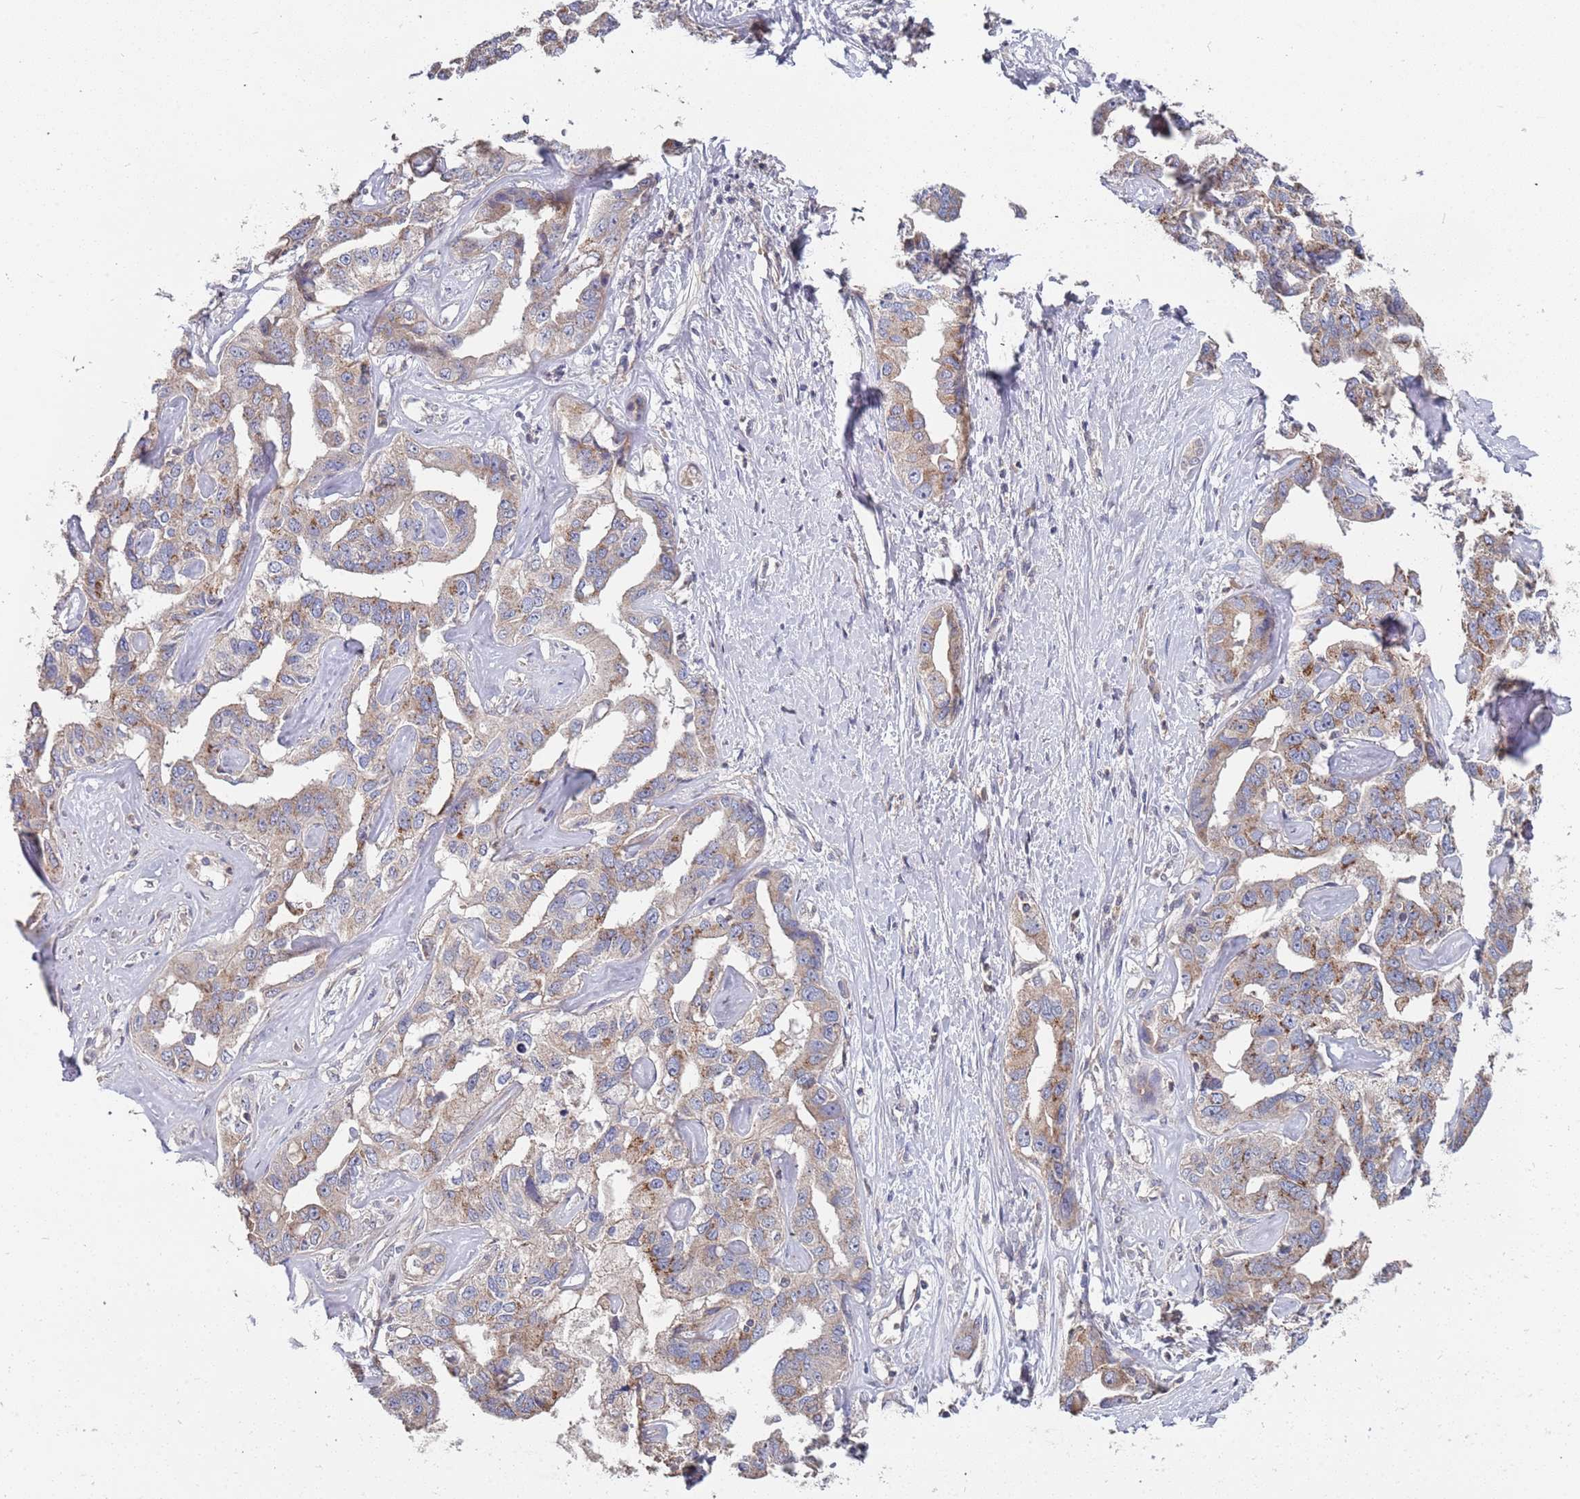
{"staining": {"intensity": "moderate", "quantity": "25%-75%", "location": "cytoplasmic/membranous"}, "tissue": "liver cancer", "cell_type": "Tumor cells", "image_type": "cancer", "snomed": [{"axis": "morphology", "description": "Cholangiocarcinoma"}, {"axis": "topography", "description": "Liver"}], "caption": "Tumor cells display moderate cytoplasmic/membranous expression in approximately 25%-75% of cells in cholangiocarcinoma (liver).", "gene": "TCEANC2", "patient": {"sex": "male", "age": 59}}